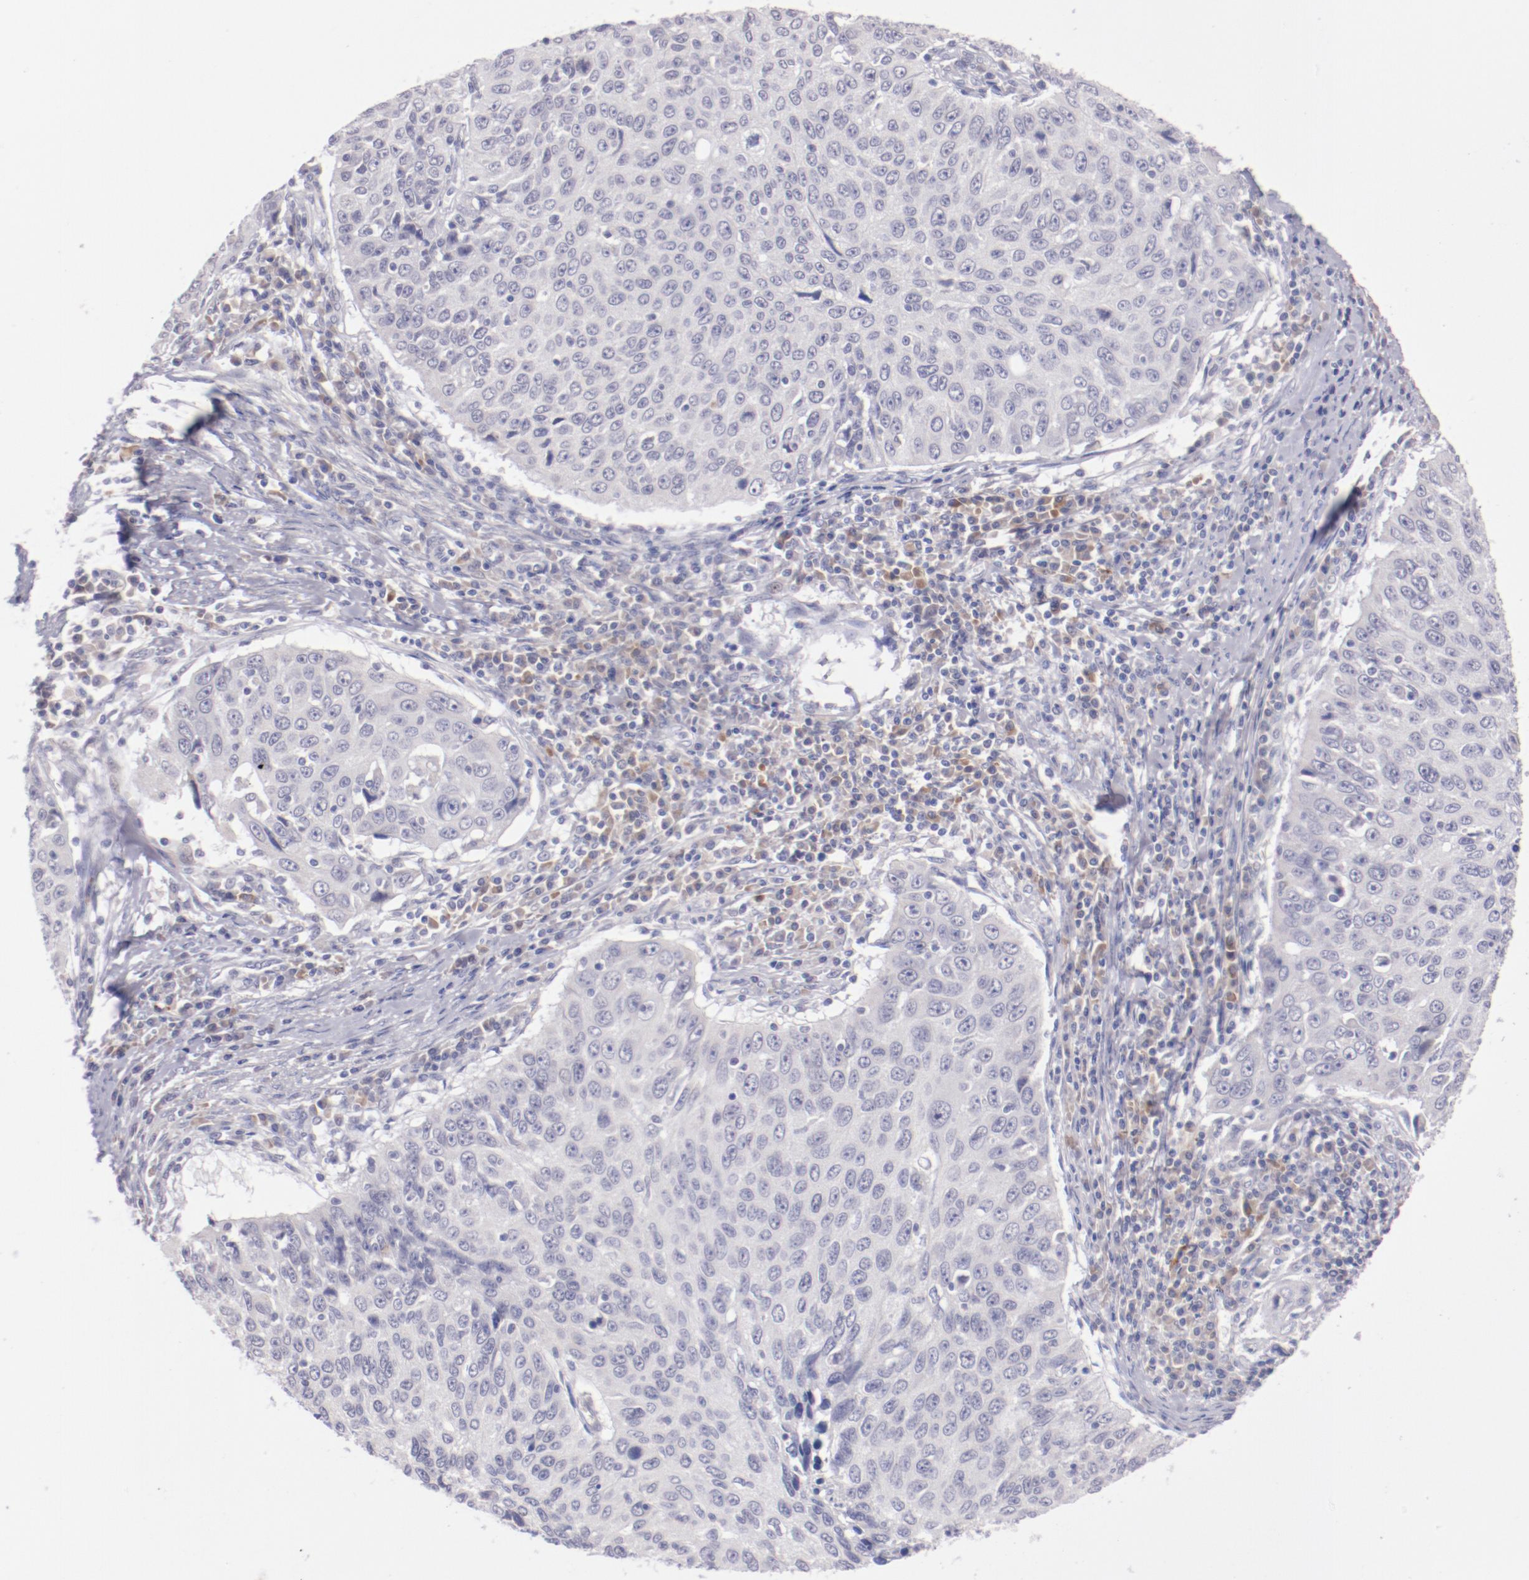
{"staining": {"intensity": "negative", "quantity": "none", "location": "none"}, "tissue": "cervical cancer", "cell_type": "Tumor cells", "image_type": "cancer", "snomed": [{"axis": "morphology", "description": "Squamous cell carcinoma, NOS"}, {"axis": "topography", "description": "Cervix"}], "caption": "Protein analysis of cervical squamous cell carcinoma exhibits no significant positivity in tumor cells.", "gene": "TRAF3", "patient": {"sex": "female", "age": 53}}